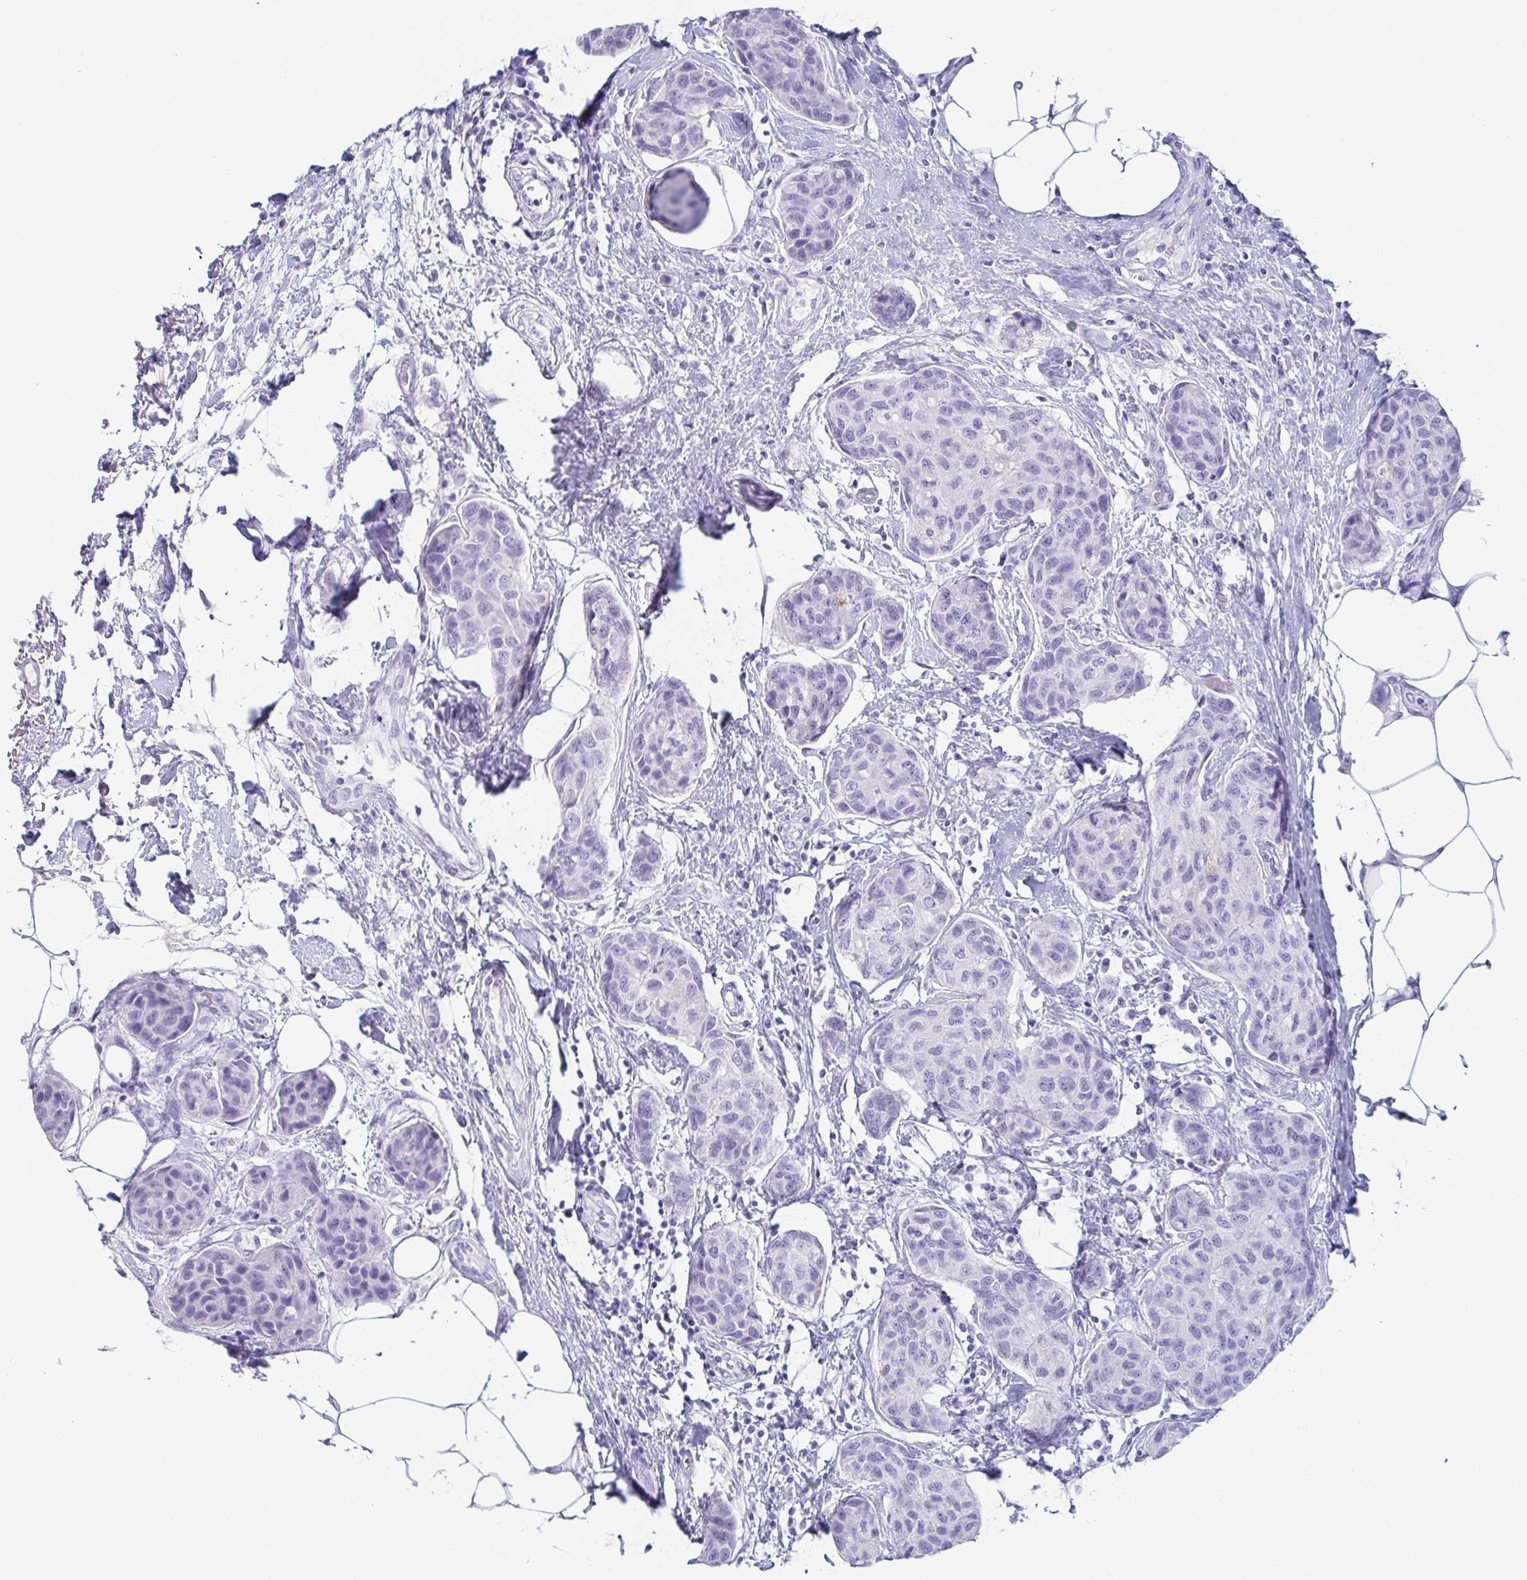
{"staining": {"intensity": "negative", "quantity": "none", "location": "none"}, "tissue": "breast cancer", "cell_type": "Tumor cells", "image_type": "cancer", "snomed": [{"axis": "morphology", "description": "Duct carcinoma"}, {"axis": "topography", "description": "Breast"}], "caption": "High power microscopy micrograph of an IHC image of breast infiltrating ductal carcinoma, revealing no significant expression in tumor cells.", "gene": "ZG16B", "patient": {"sex": "female", "age": 80}}